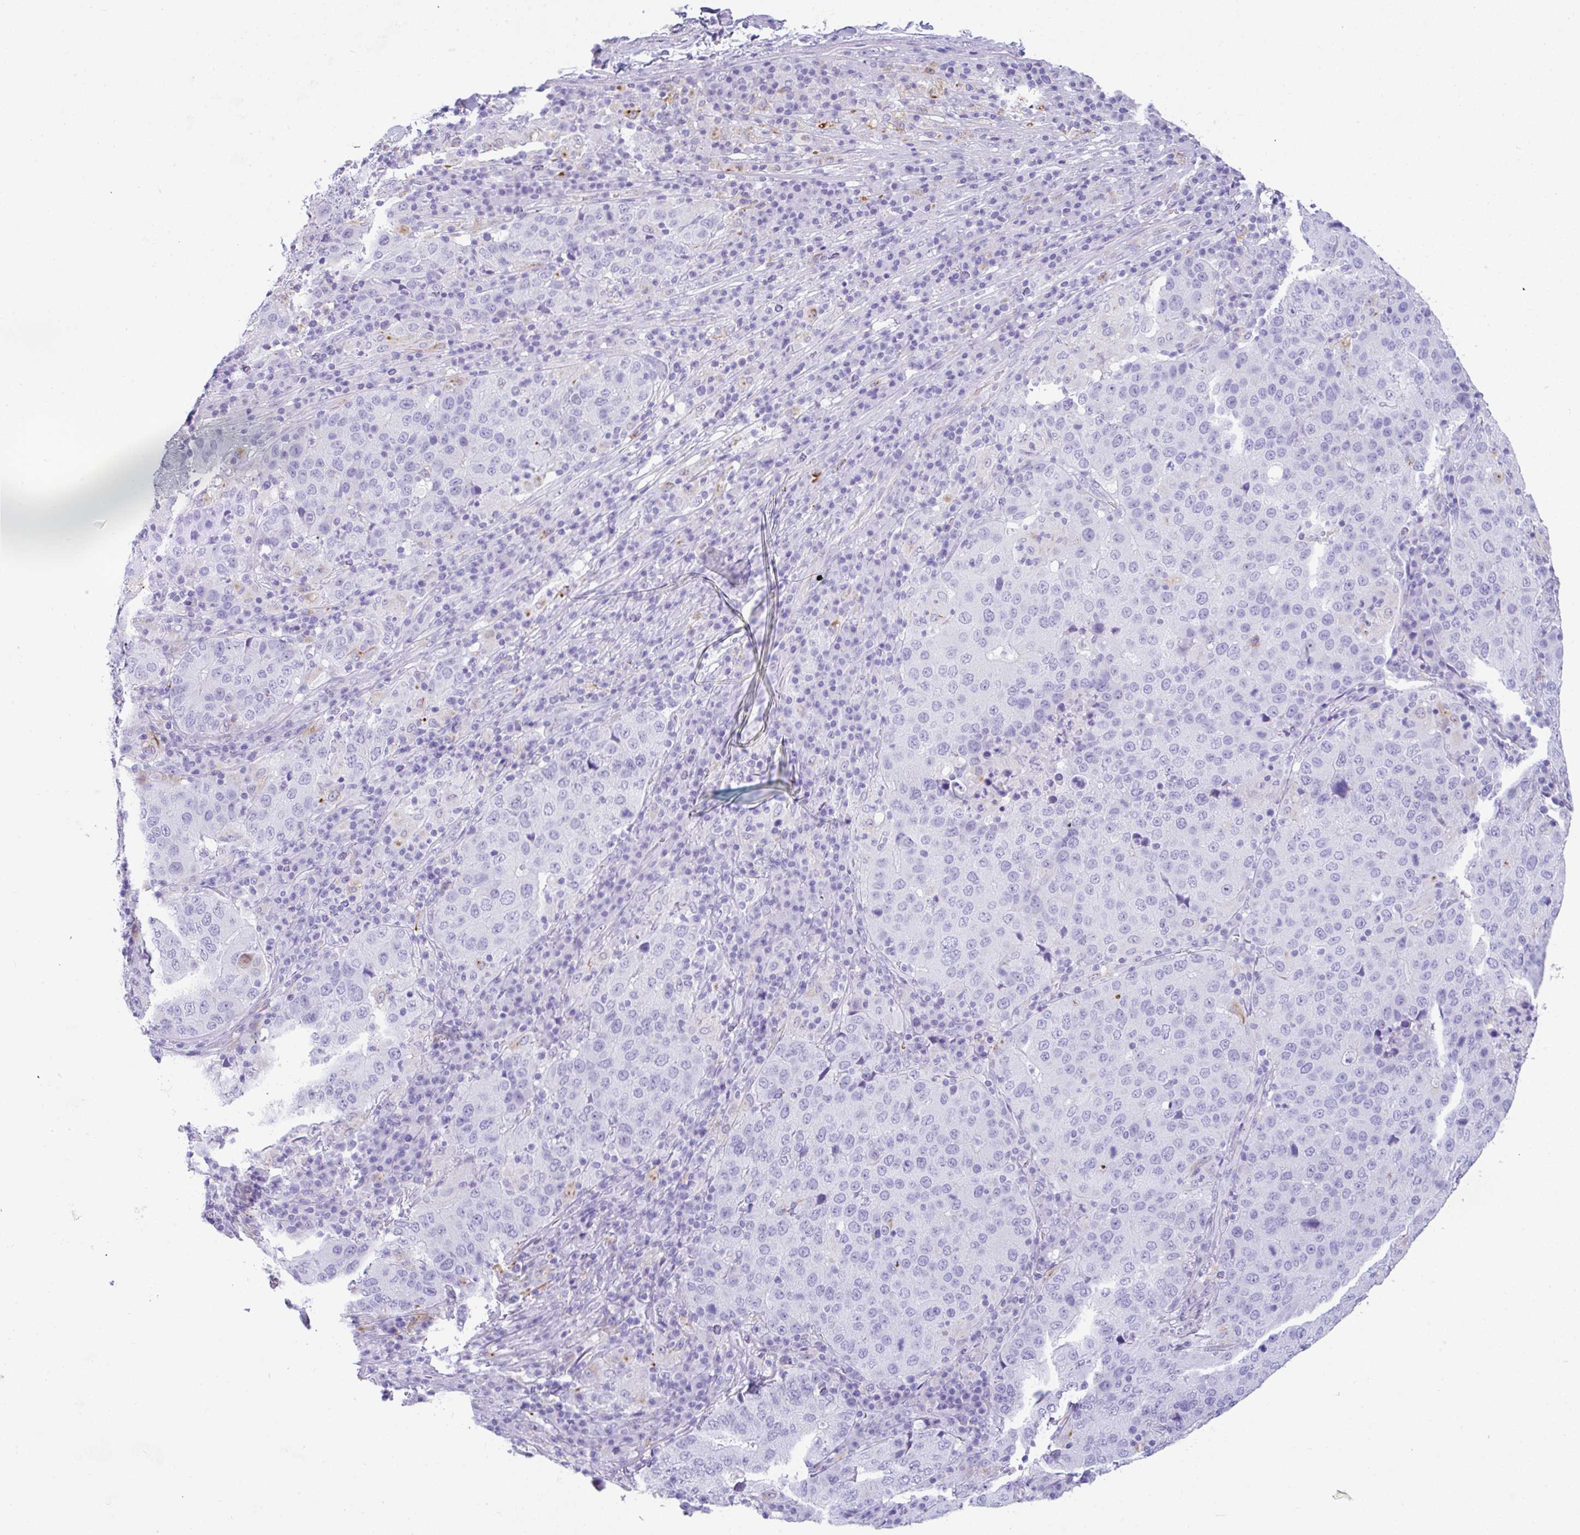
{"staining": {"intensity": "negative", "quantity": "none", "location": "none"}, "tissue": "stomach cancer", "cell_type": "Tumor cells", "image_type": "cancer", "snomed": [{"axis": "morphology", "description": "Adenocarcinoma, NOS"}, {"axis": "topography", "description": "Stomach"}], "caption": "This is an immunohistochemistry image of human stomach cancer (adenocarcinoma). There is no expression in tumor cells.", "gene": "NDUFAF8", "patient": {"sex": "male", "age": 71}}